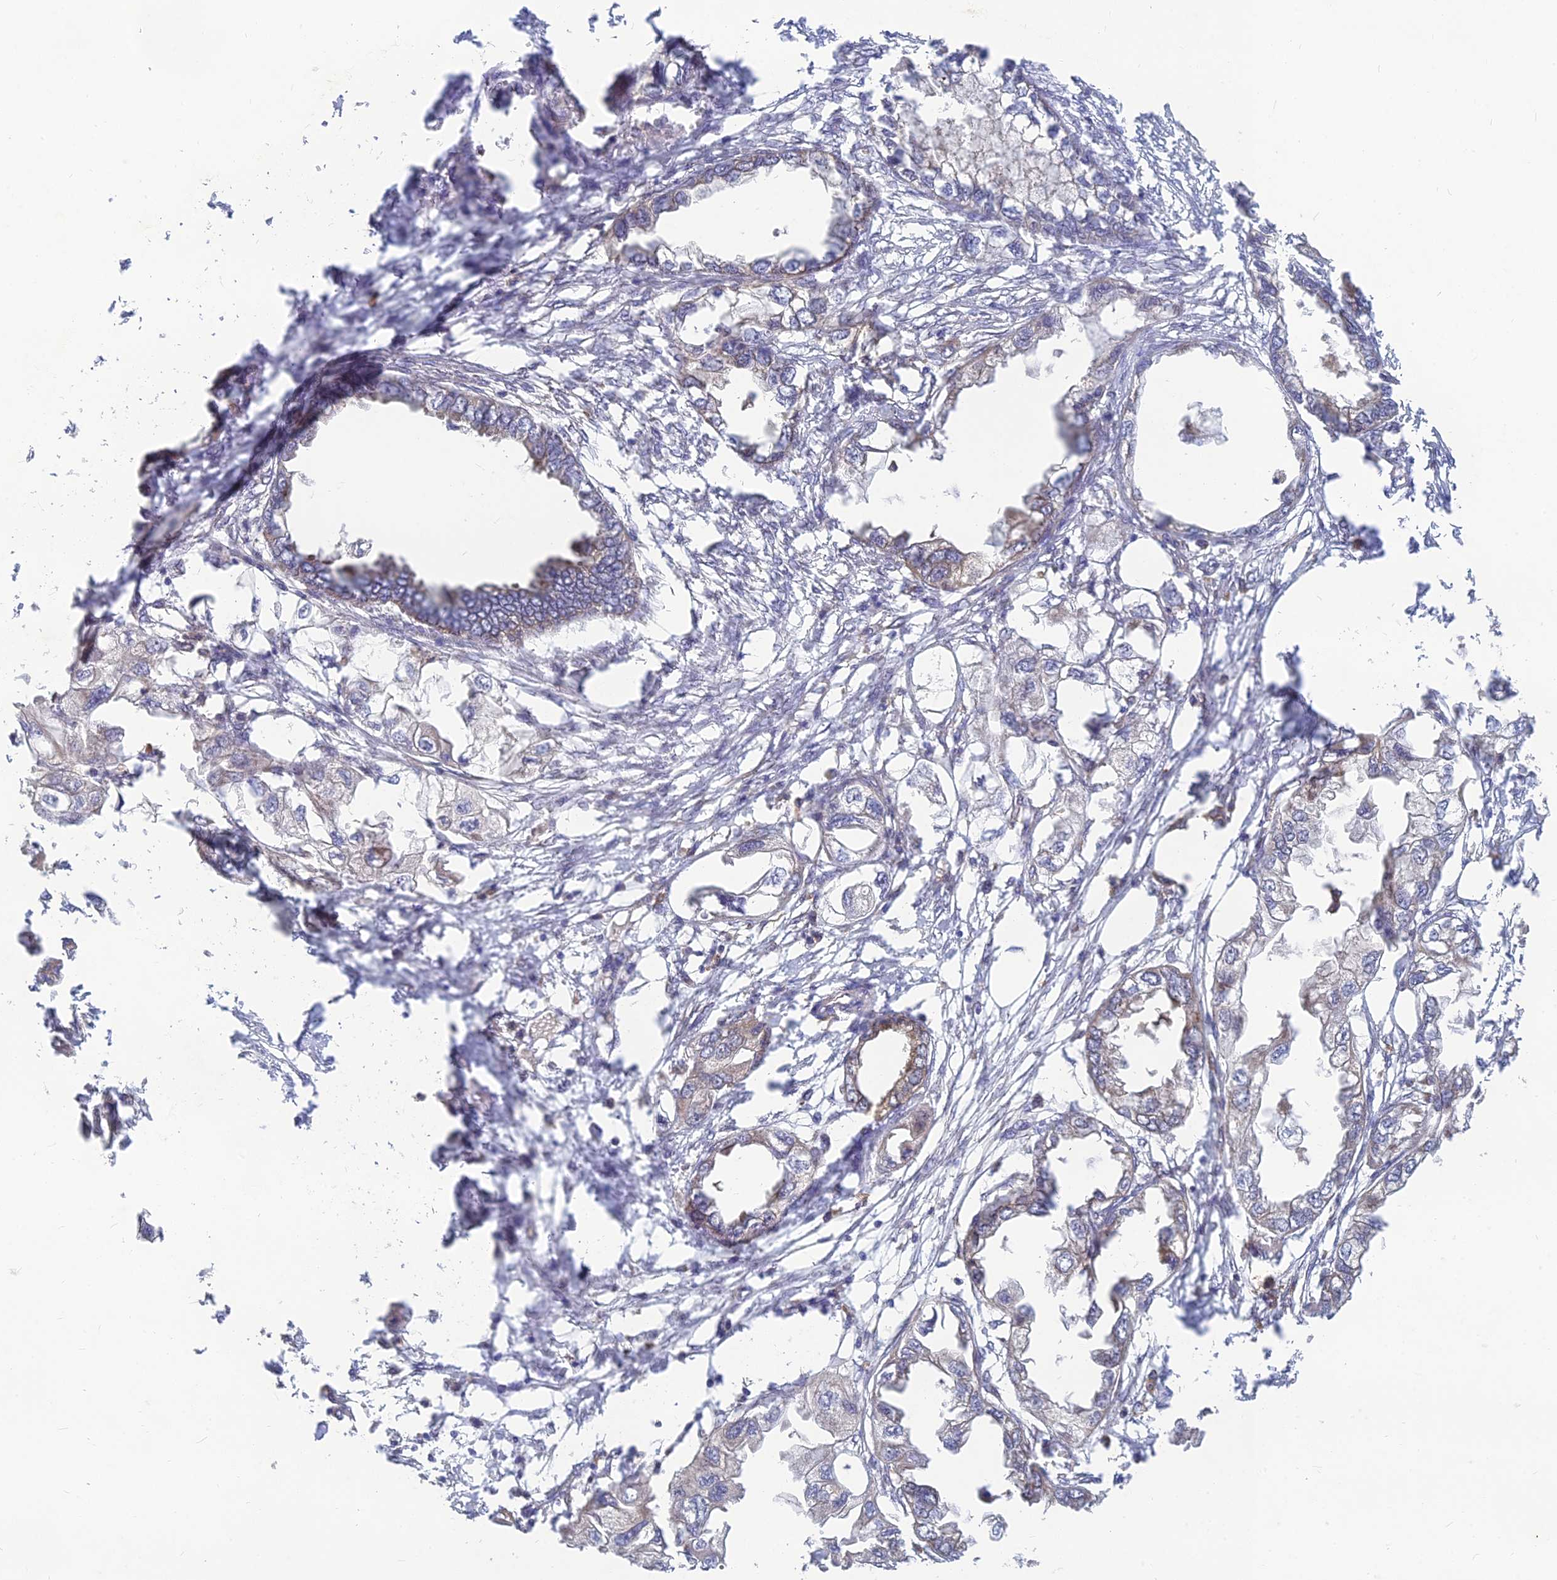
{"staining": {"intensity": "weak", "quantity": "<25%", "location": "cytoplasmic/membranous"}, "tissue": "endometrial cancer", "cell_type": "Tumor cells", "image_type": "cancer", "snomed": [{"axis": "morphology", "description": "Adenocarcinoma, NOS"}, {"axis": "morphology", "description": "Adenocarcinoma, metastatic, NOS"}, {"axis": "topography", "description": "Adipose tissue"}, {"axis": "topography", "description": "Endometrium"}], "caption": "Tumor cells show no significant expression in endometrial cancer (adenocarcinoma).", "gene": "FAM151B", "patient": {"sex": "female", "age": 67}}